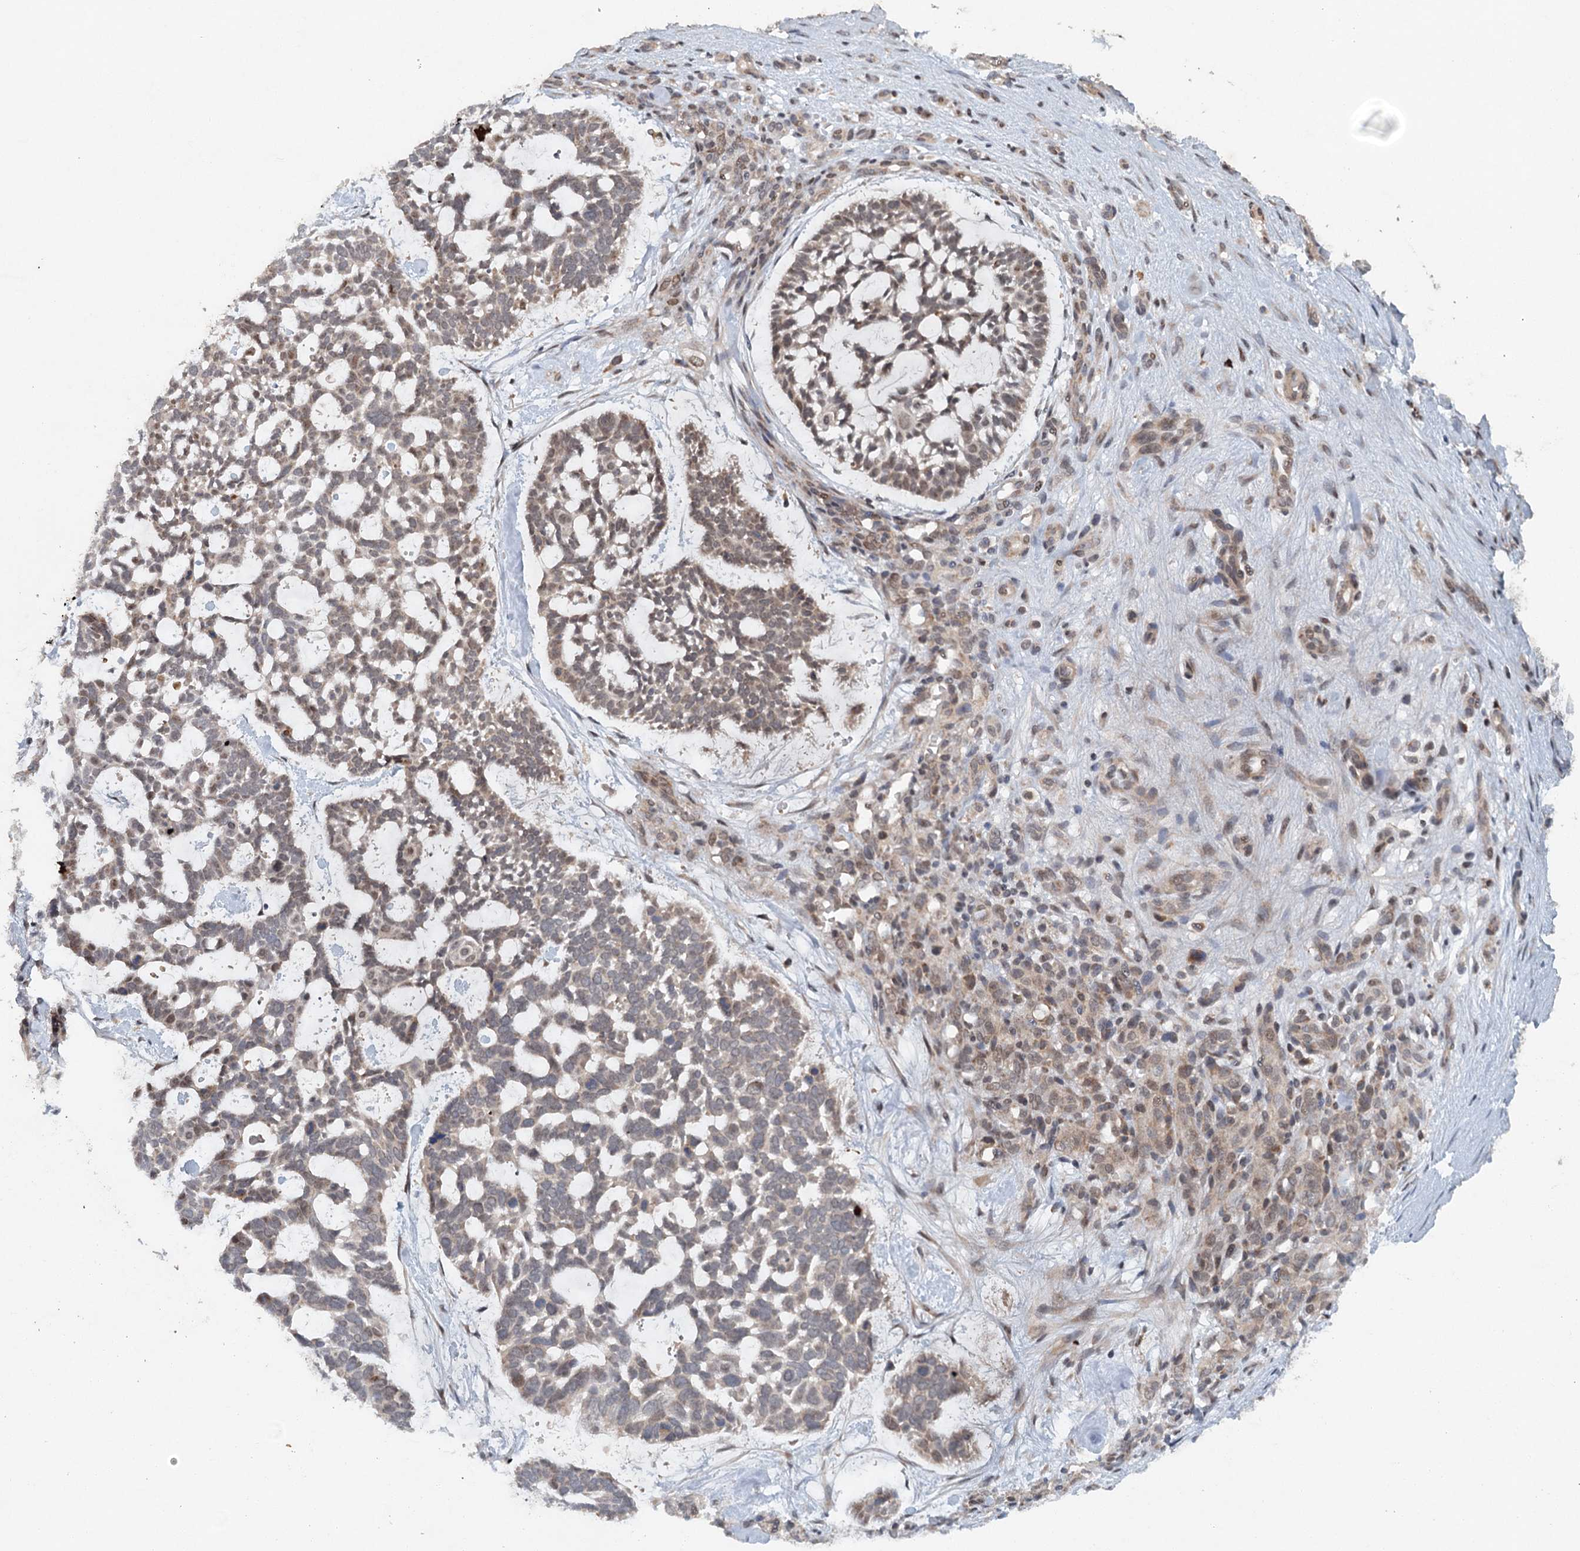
{"staining": {"intensity": "weak", "quantity": "<25%", "location": "cytoplasmic/membranous,nuclear"}, "tissue": "skin cancer", "cell_type": "Tumor cells", "image_type": "cancer", "snomed": [{"axis": "morphology", "description": "Basal cell carcinoma"}, {"axis": "topography", "description": "Skin"}], "caption": "Protein analysis of skin basal cell carcinoma demonstrates no significant expression in tumor cells. (DAB immunohistochemistry visualized using brightfield microscopy, high magnification).", "gene": "SRPX2", "patient": {"sex": "male", "age": 88}}